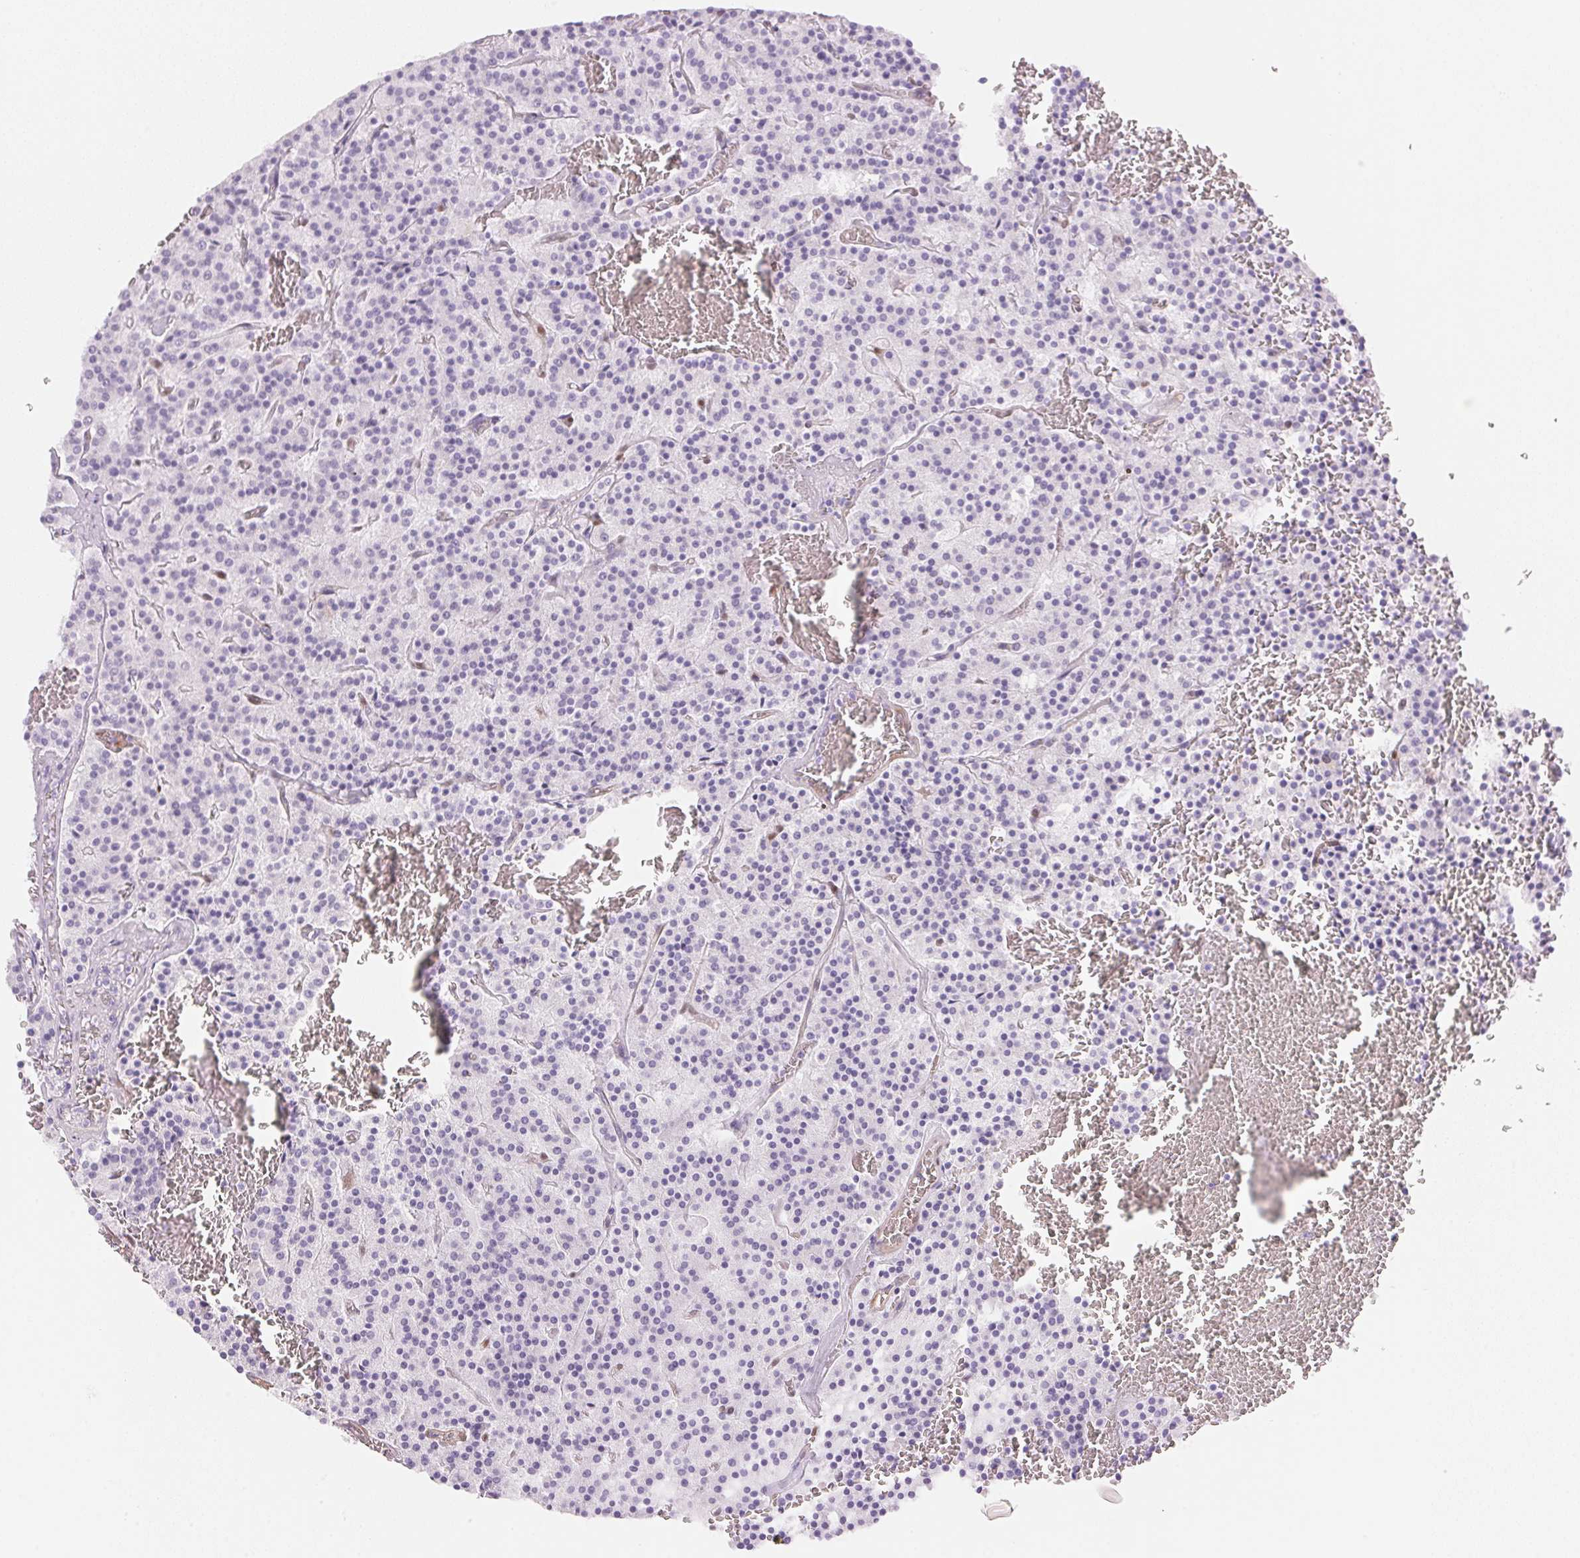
{"staining": {"intensity": "negative", "quantity": "none", "location": "none"}, "tissue": "carcinoid", "cell_type": "Tumor cells", "image_type": "cancer", "snomed": [{"axis": "morphology", "description": "Carcinoid, malignant, NOS"}, {"axis": "topography", "description": "Lung"}], "caption": "This is a image of immunohistochemistry staining of carcinoid (malignant), which shows no positivity in tumor cells. (DAB IHC with hematoxylin counter stain).", "gene": "SMTN", "patient": {"sex": "male", "age": 70}}